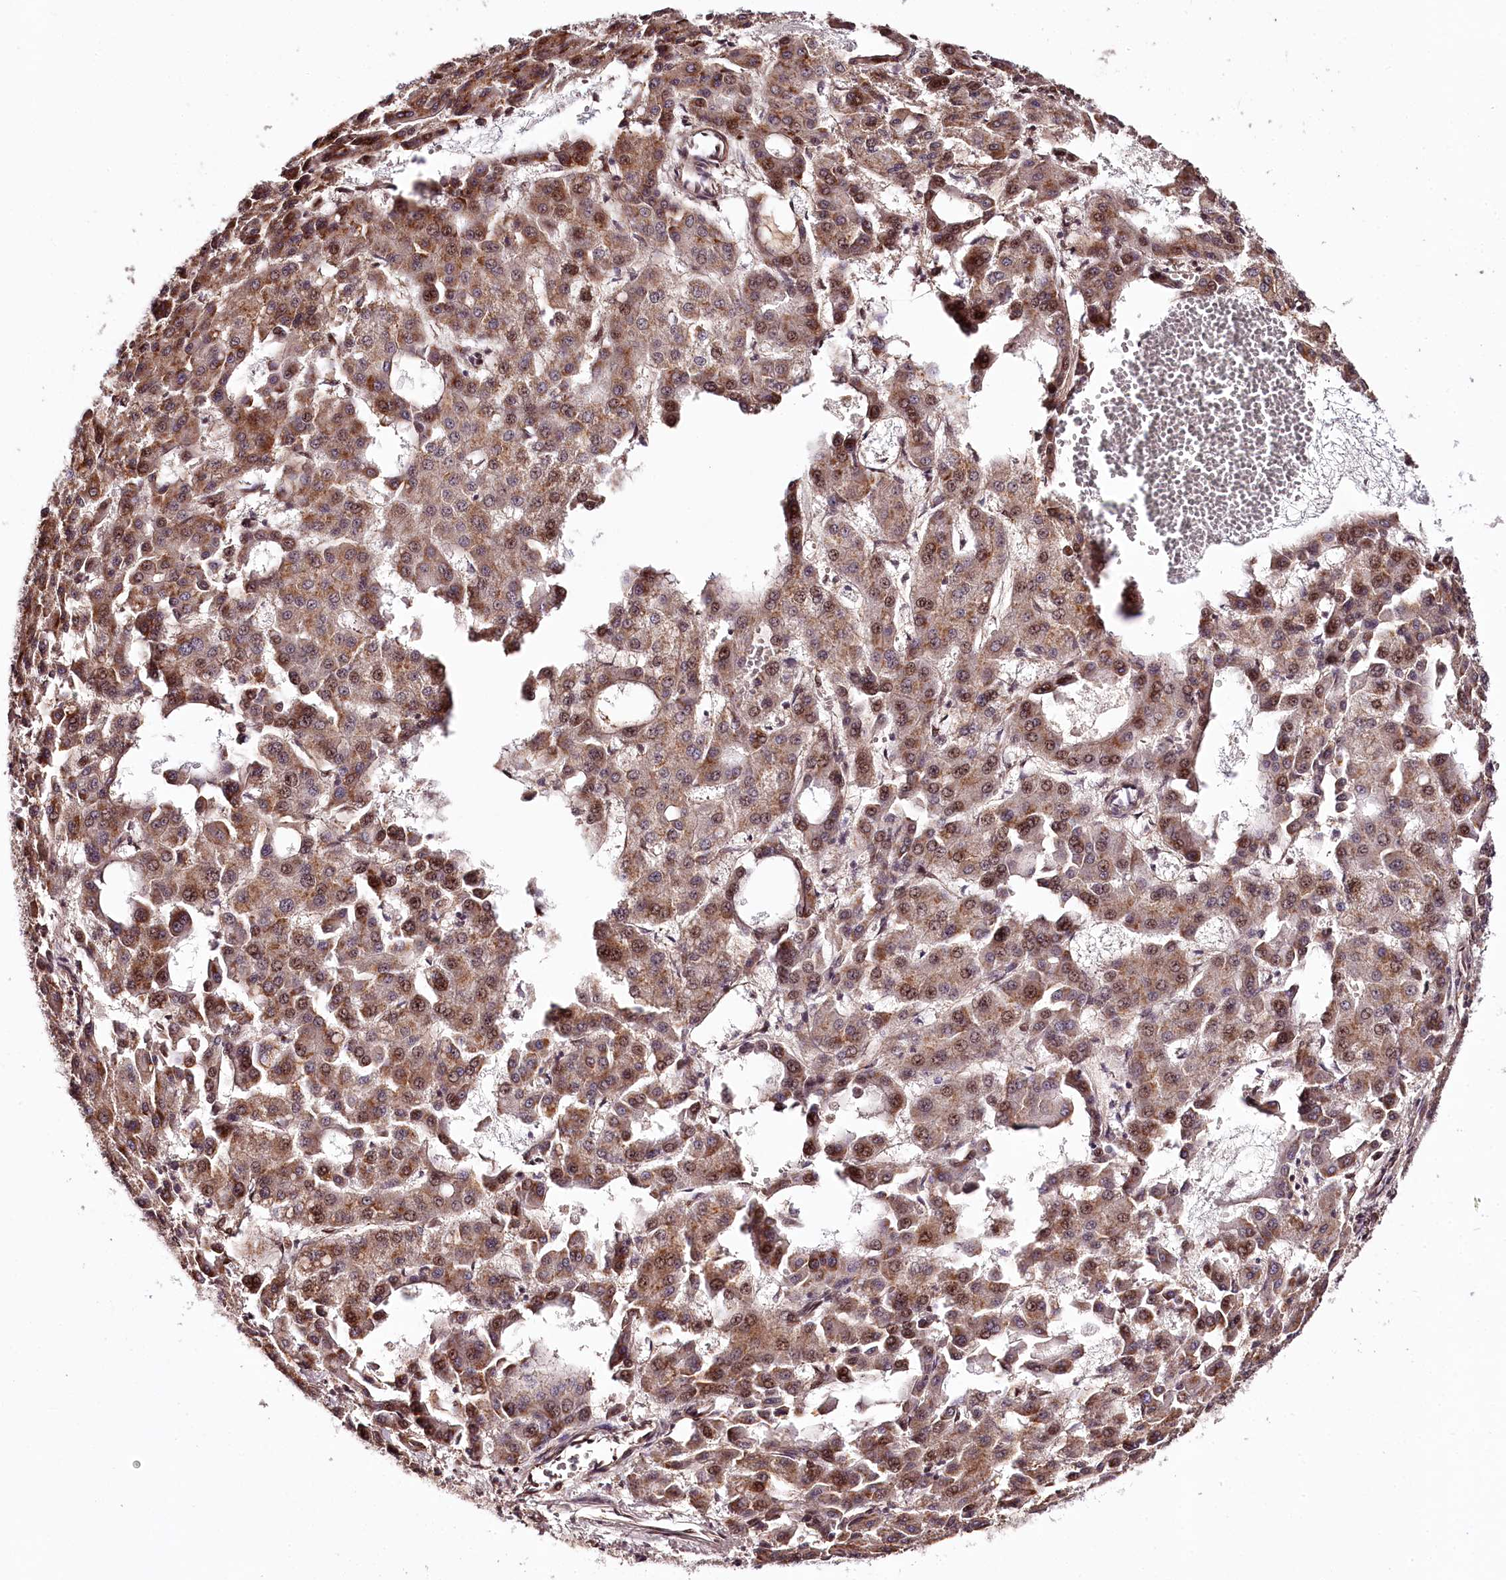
{"staining": {"intensity": "moderate", "quantity": ">75%", "location": "cytoplasmic/membranous,nuclear"}, "tissue": "liver cancer", "cell_type": "Tumor cells", "image_type": "cancer", "snomed": [{"axis": "morphology", "description": "Carcinoma, Hepatocellular, NOS"}, {"axis": "topography", "description": "Liver"}], "caption": "Tumor cells display medium levels of moderate cytoplasmic/membranous and nuclear staining in about >75% of cells in liver cancer.", "gene": "TTC33", "patient": {"sex": "male", "age": 47}}